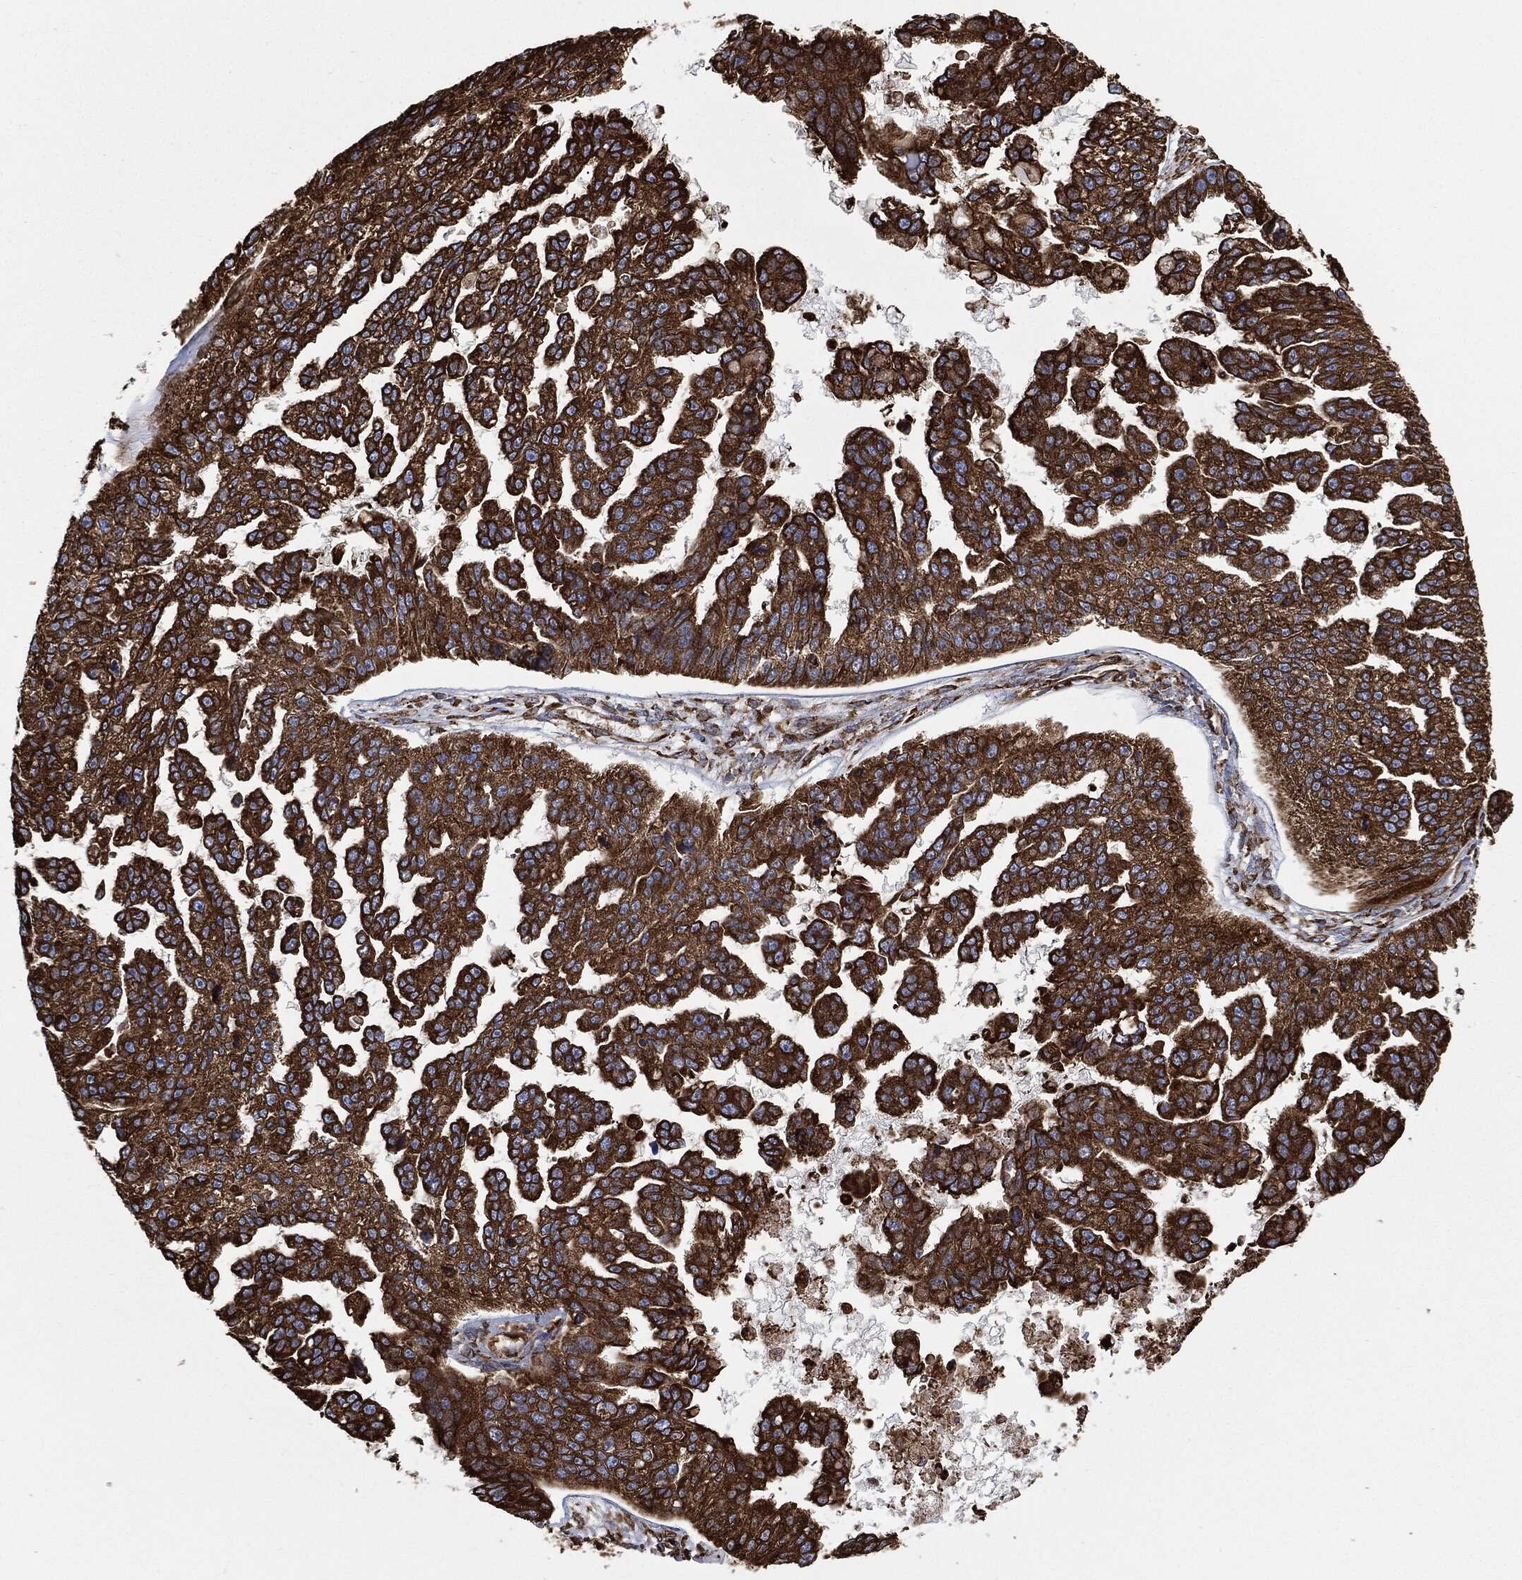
{"staining": {"intensity": "strong", "quantity": ">75%", "location": "cytoplasmic/membranous"}, "tissue": "ovarian cancer", "cell_type": "Tumor cells", "image_type": "cancer", "snomed": [{"axis": "morphology", "description": "Cystadenocarcinoma, serous, NOS"}, {"axis": "topography", "description": "Ovary"}], "caption": "Human ovarian cancer stained for a protein (brown) shows strong cytoplasmic/membranous positive staining in about >75% of tumor cells.", "gene": "AMFR", "patient": {"sex": "female", "age": 58}}